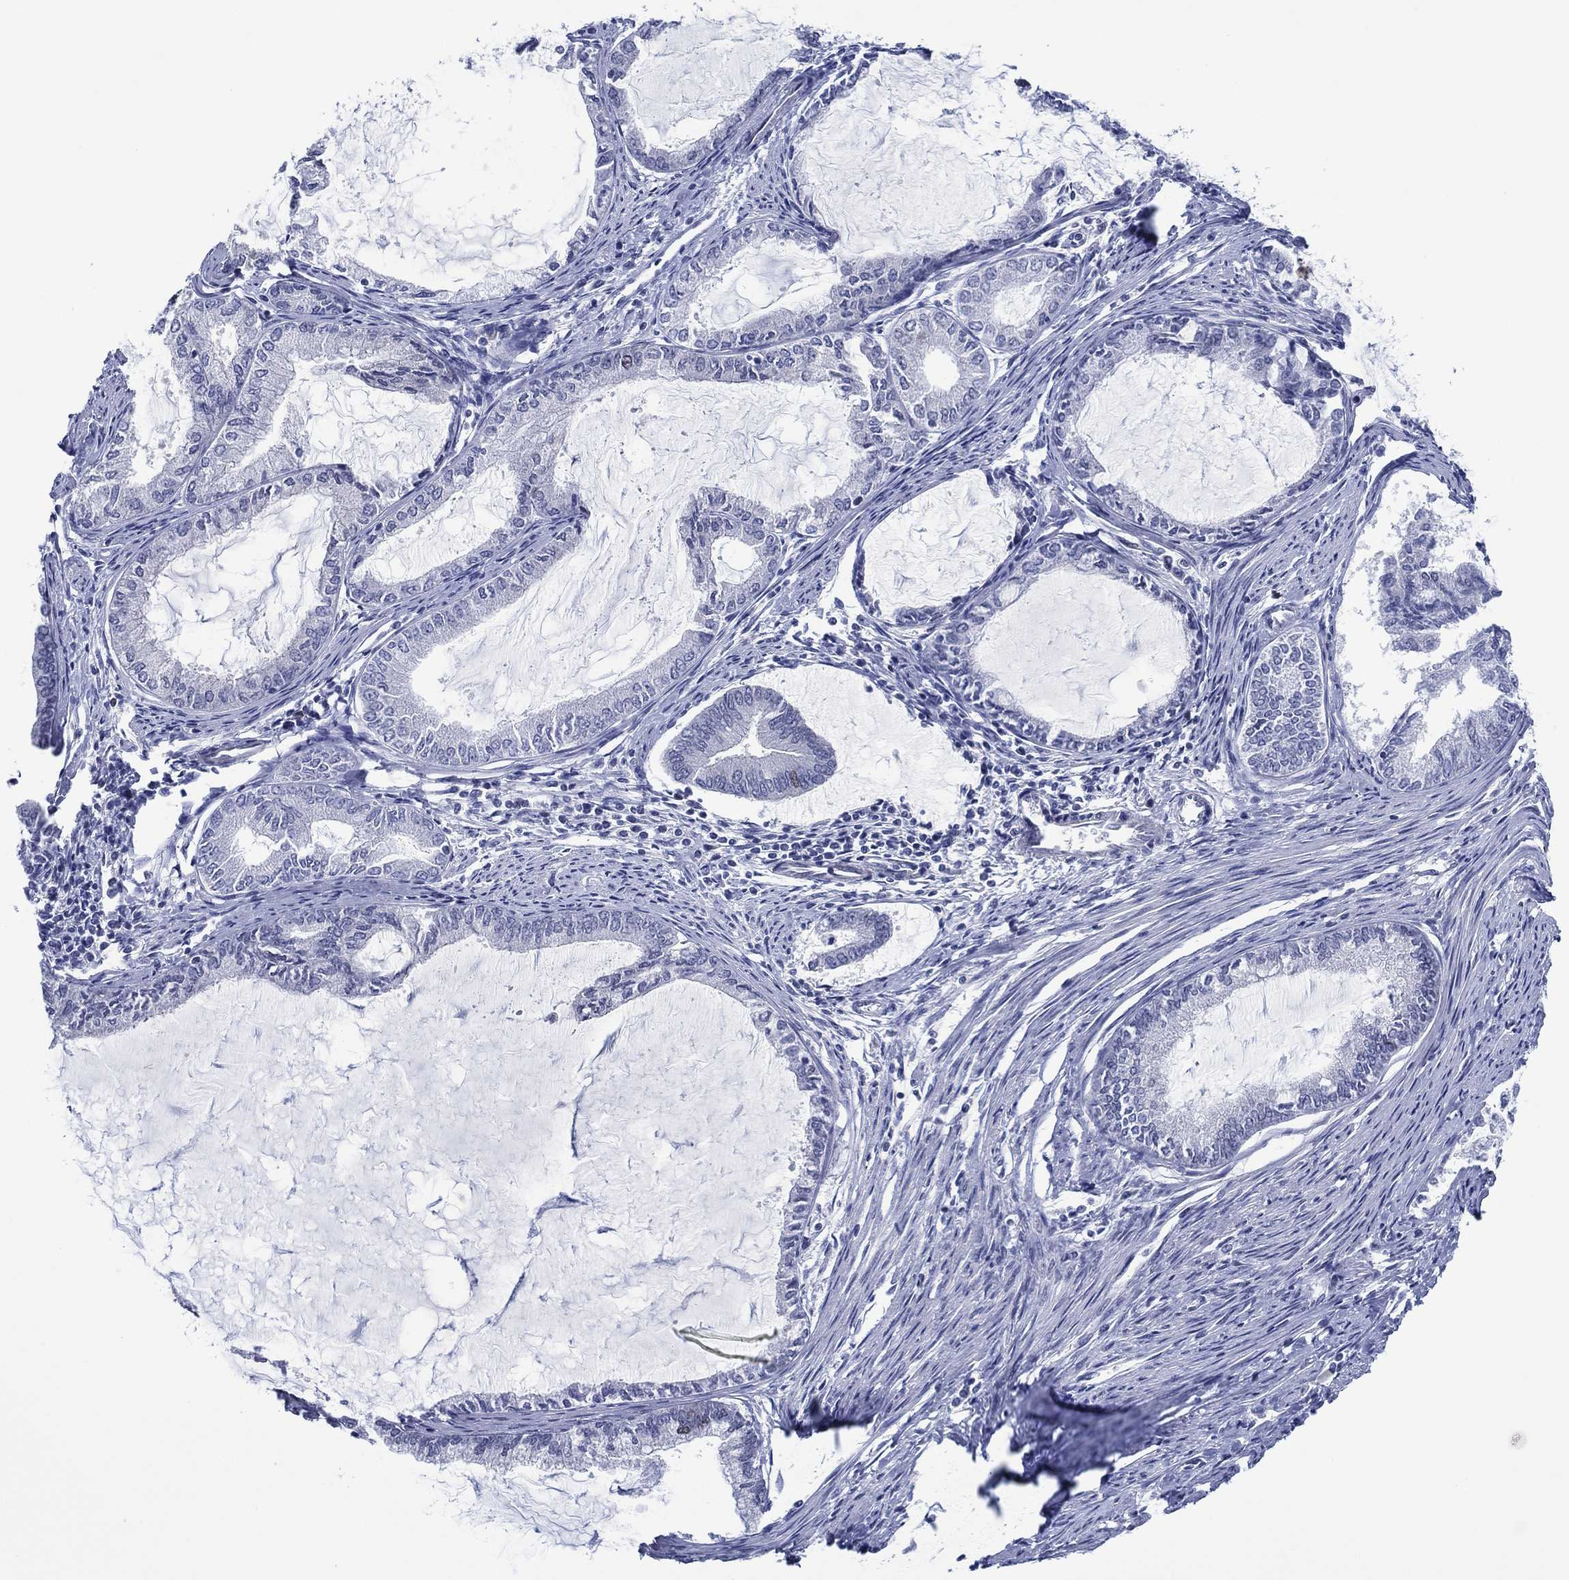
{"staining": {"intensity": "negative", "quantity": "none", "location": "none"}, "tissue": "endometrial cancer", "cell_type": "Tumor cells", "image_type": "cancer", "snomed": [{"axis": "morphology", "description": "Adenocarcinoma, NOS"}, {"axis": "topography", "description": "Endometrium"}], "caption": "This histopathology image is of endometrial cancer (adenocarcinoma) stained with immunohistochemistry (IHC) to label a protein in brown with the nuclei are counter-stained blue. There is no staining in tumor cells. Nuclei are stained in blue.", "gene": "GATA6", "patient": {"sex": "female", "age": 86}}